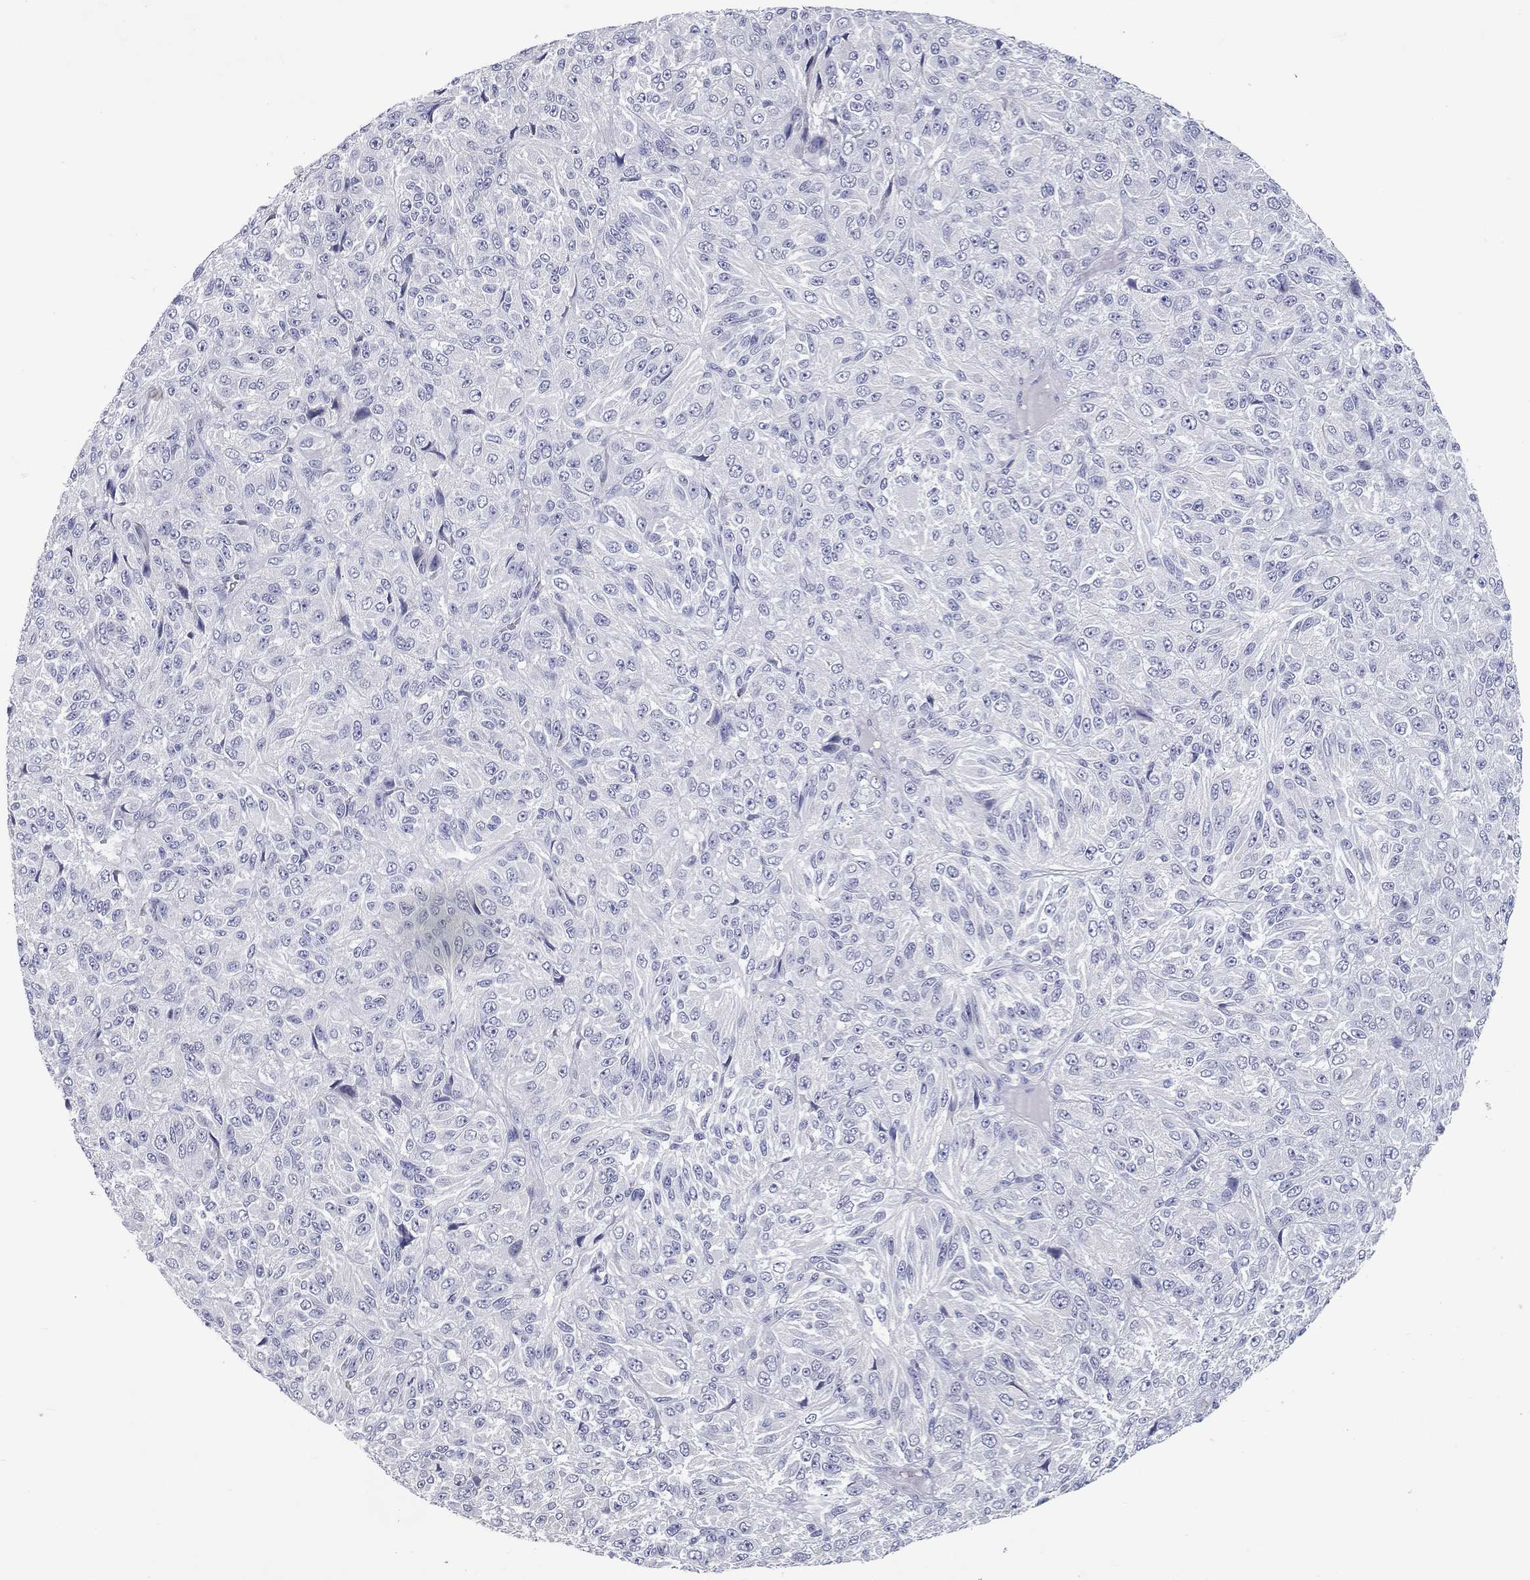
{"staining": {"intensity": "negative", "quantity": "none", "location": "none"}, "tissue": "melanoma", "cell_type": "Tumor cells", "image_type": "cancer", "snomed": [{"axis": "morphology", "description": "Malignant melanoma, Metastatic site"}, {"axis": "topography", "description": "Brain"}], "caption": "High power microscopy image of an immunohistochemistry photomicrograph of melanoma, revealing no significant staining in tumor cells.", "gene": "UNC119B", "patient": {"sex": "female", "age": 56}}